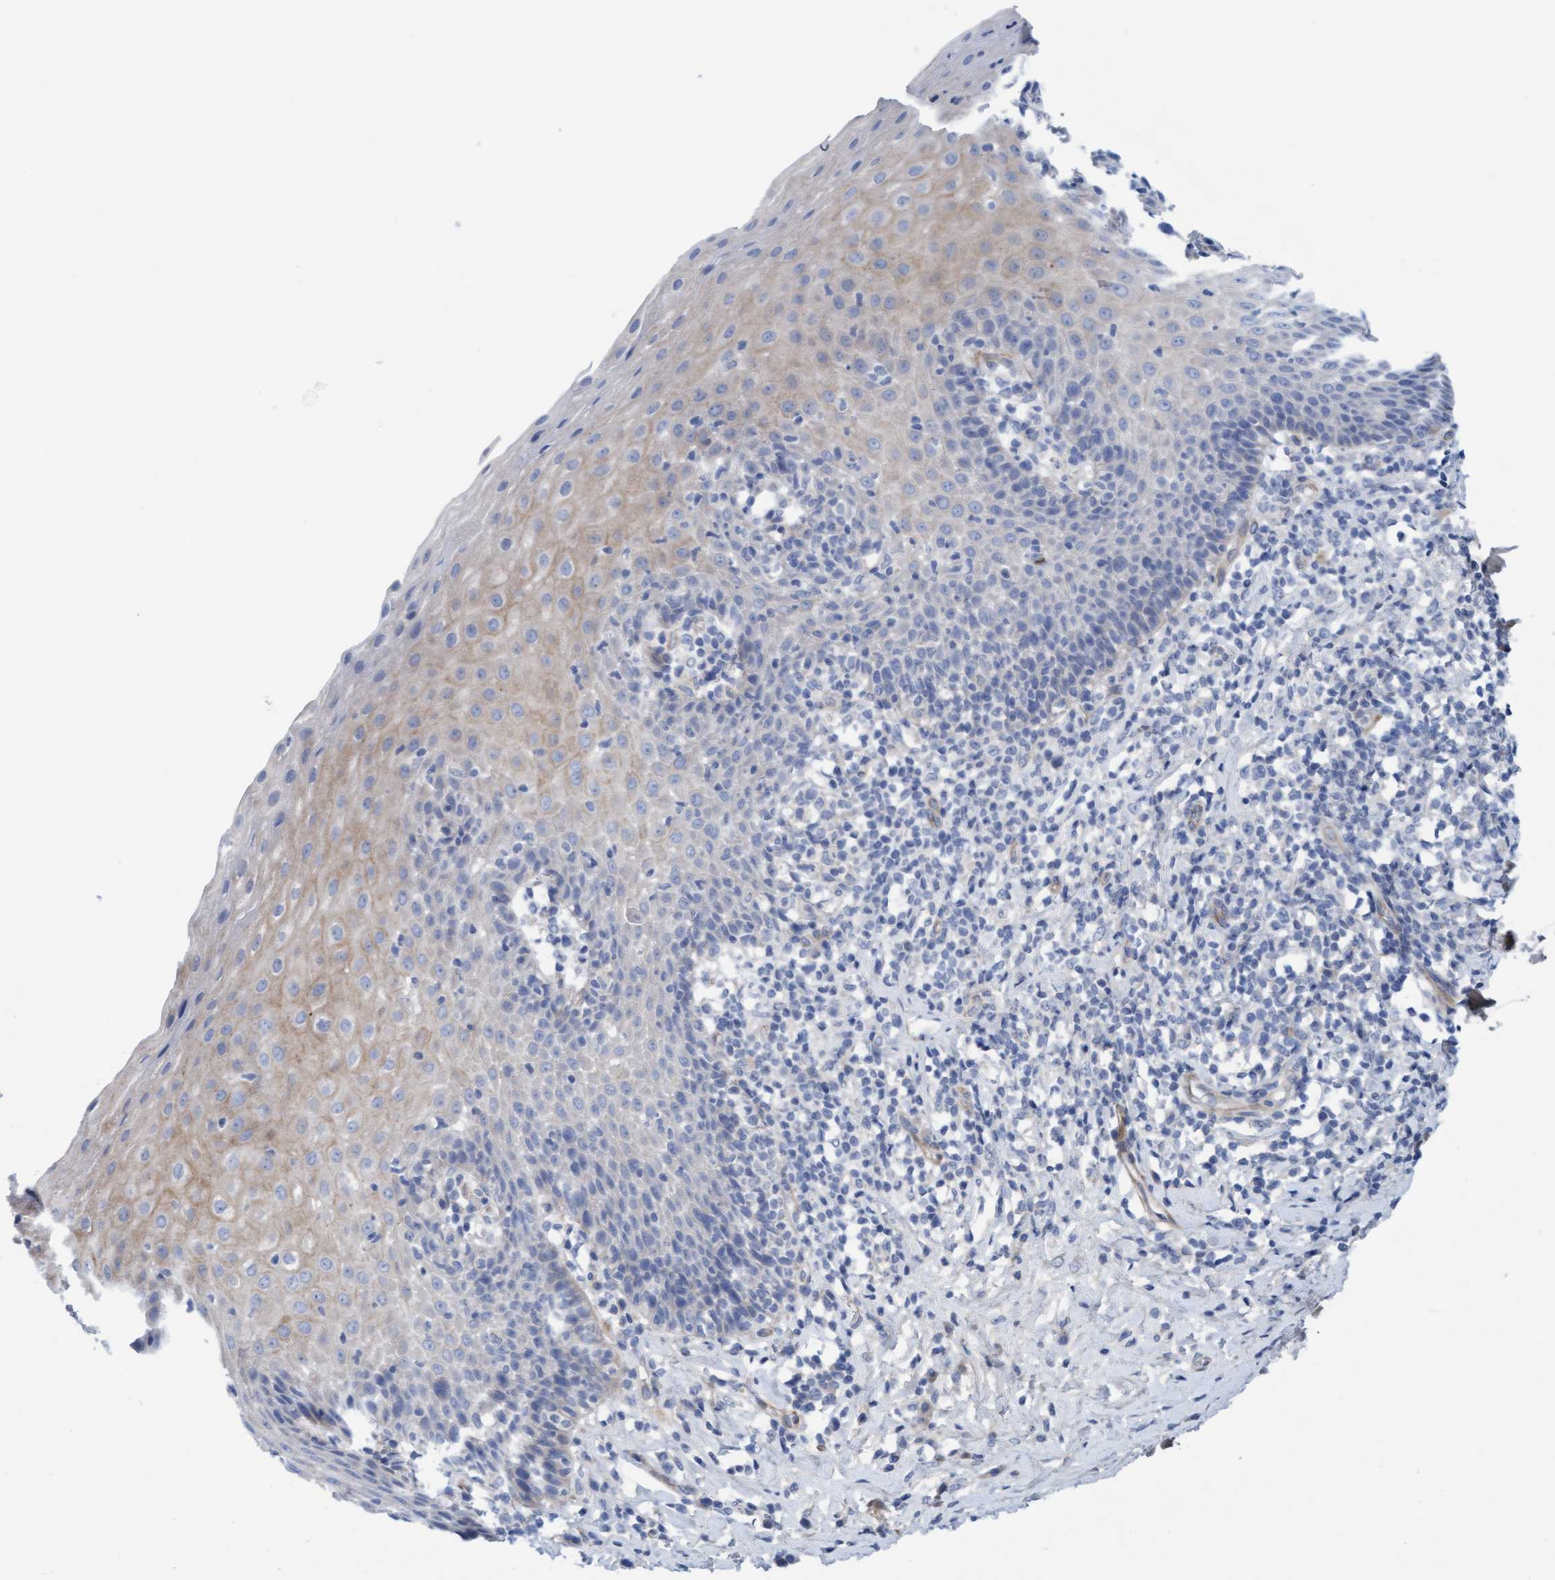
{"staining": {"intensity": "weak", "quantity": ">75%", "location": "cytoplasmic/membranous"}, "tissue": "esophagus", "cell_type": "Squamous epithelial cells", "image_type": "normal", "snomed": [{"axis": "morphology", "description": "Normal tissue, NOS"}, {"axis": "topography", "description": "Esophagus"}], "caption": "The immunohistochemical stain highlights weak cytoplasmic/membranous positivity in squamous epithelial cells of normal esophagus. (DAB IHC, brown staining for protein, blue staining for nuclei).", "gene": "CDK5RAP3", "patient": {"sex": "female", "age": 61}}